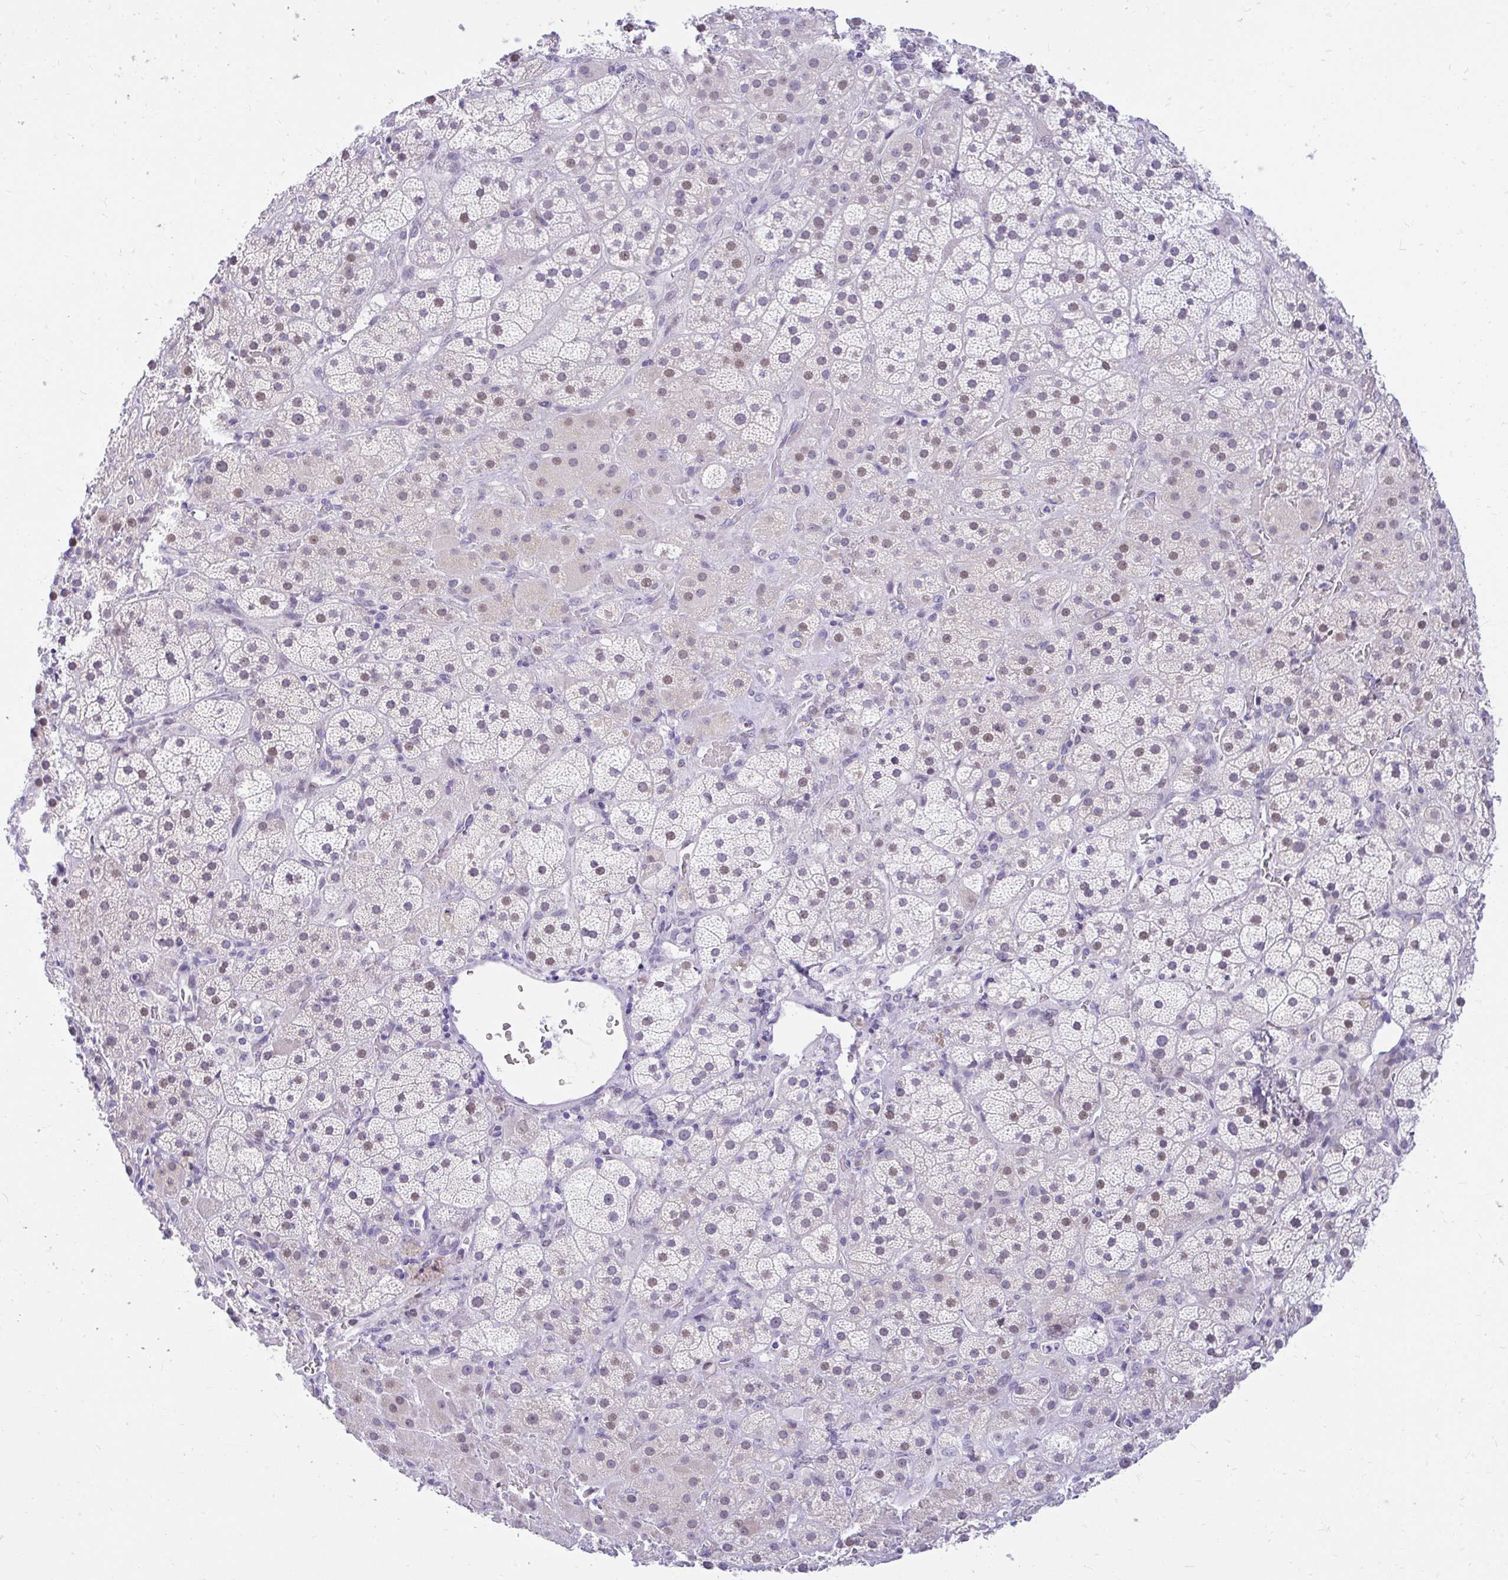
{"staining": {"intensity": "weak", "quantity": "25%-75%", "location": "nuclear"}, "tissue": "adrenal gland", "cell_type": "Glandular cells", "image_type": "normal", "snomed": [{"axis": "morphology", "description": "Normal tissue, NOS"}, {"axis": "topography", "description": "Adrenal gland"}], "caption": "Approximately 25%-75% of glandular cells in unremarkable adrenal gland demonstrate weak nuclear protein expression as visualized by brown immunohistochemical staining.", "gene": "GLB1L2", "patient": {"sex": "male", "age": 57}}